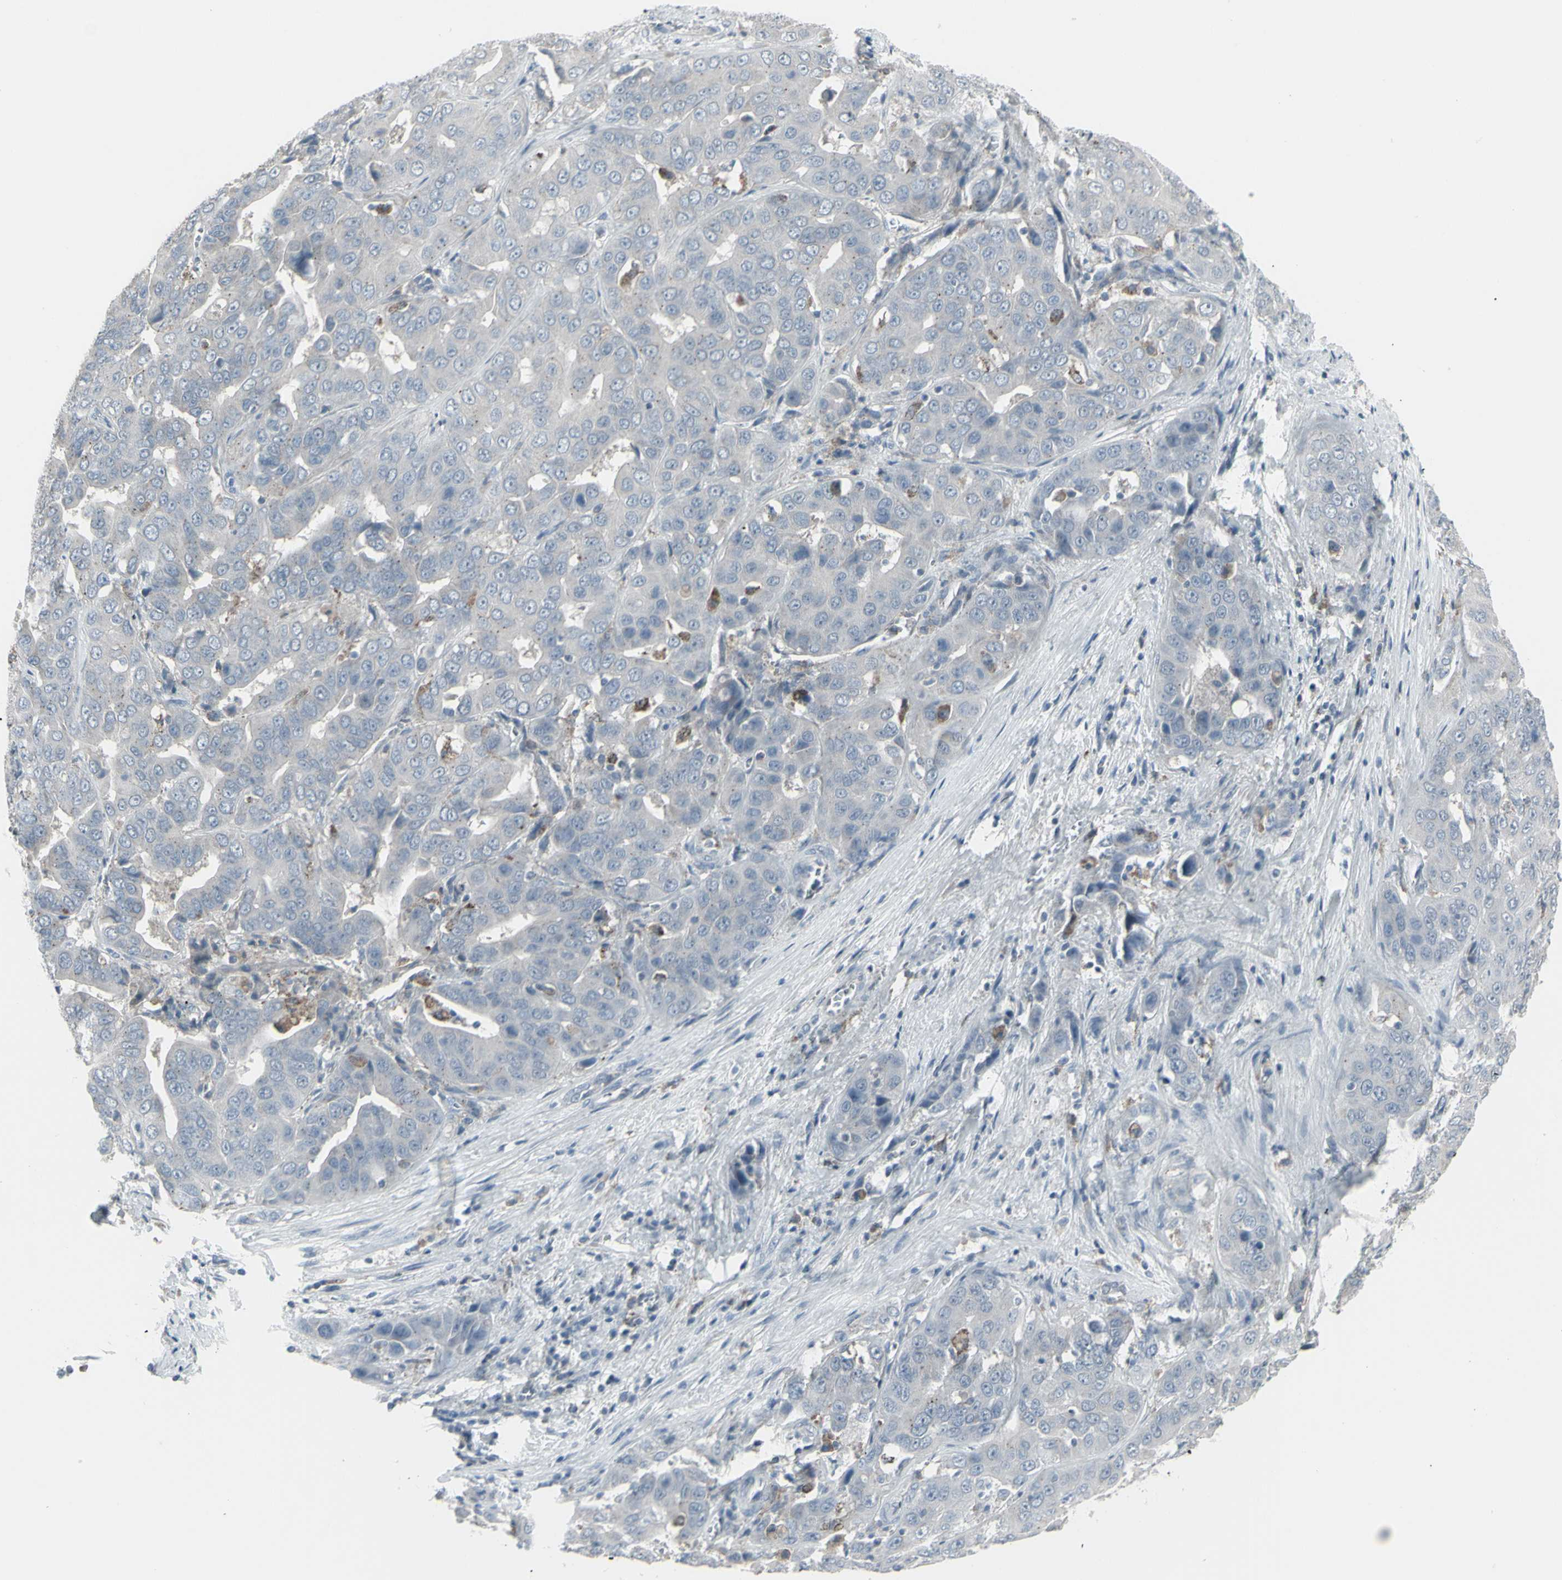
{"staining": {"intensity": "negative", "quantity": "none", "location": "none"}, "tissue": "liver cancer", "cell_type": "Tumor cells", "image_type": "cancer", "snomed": [{"axis": "morphology", "description": "Cholangiocarcinoma"}, {"axis": "topography", "description": "Liver"}], "caption": "Tumor cells show no significant protein expression in liver cancer (cholangiocarcinoma).", "gene": "RAB3A", "patient": {"sex": "female", "age": 52}}